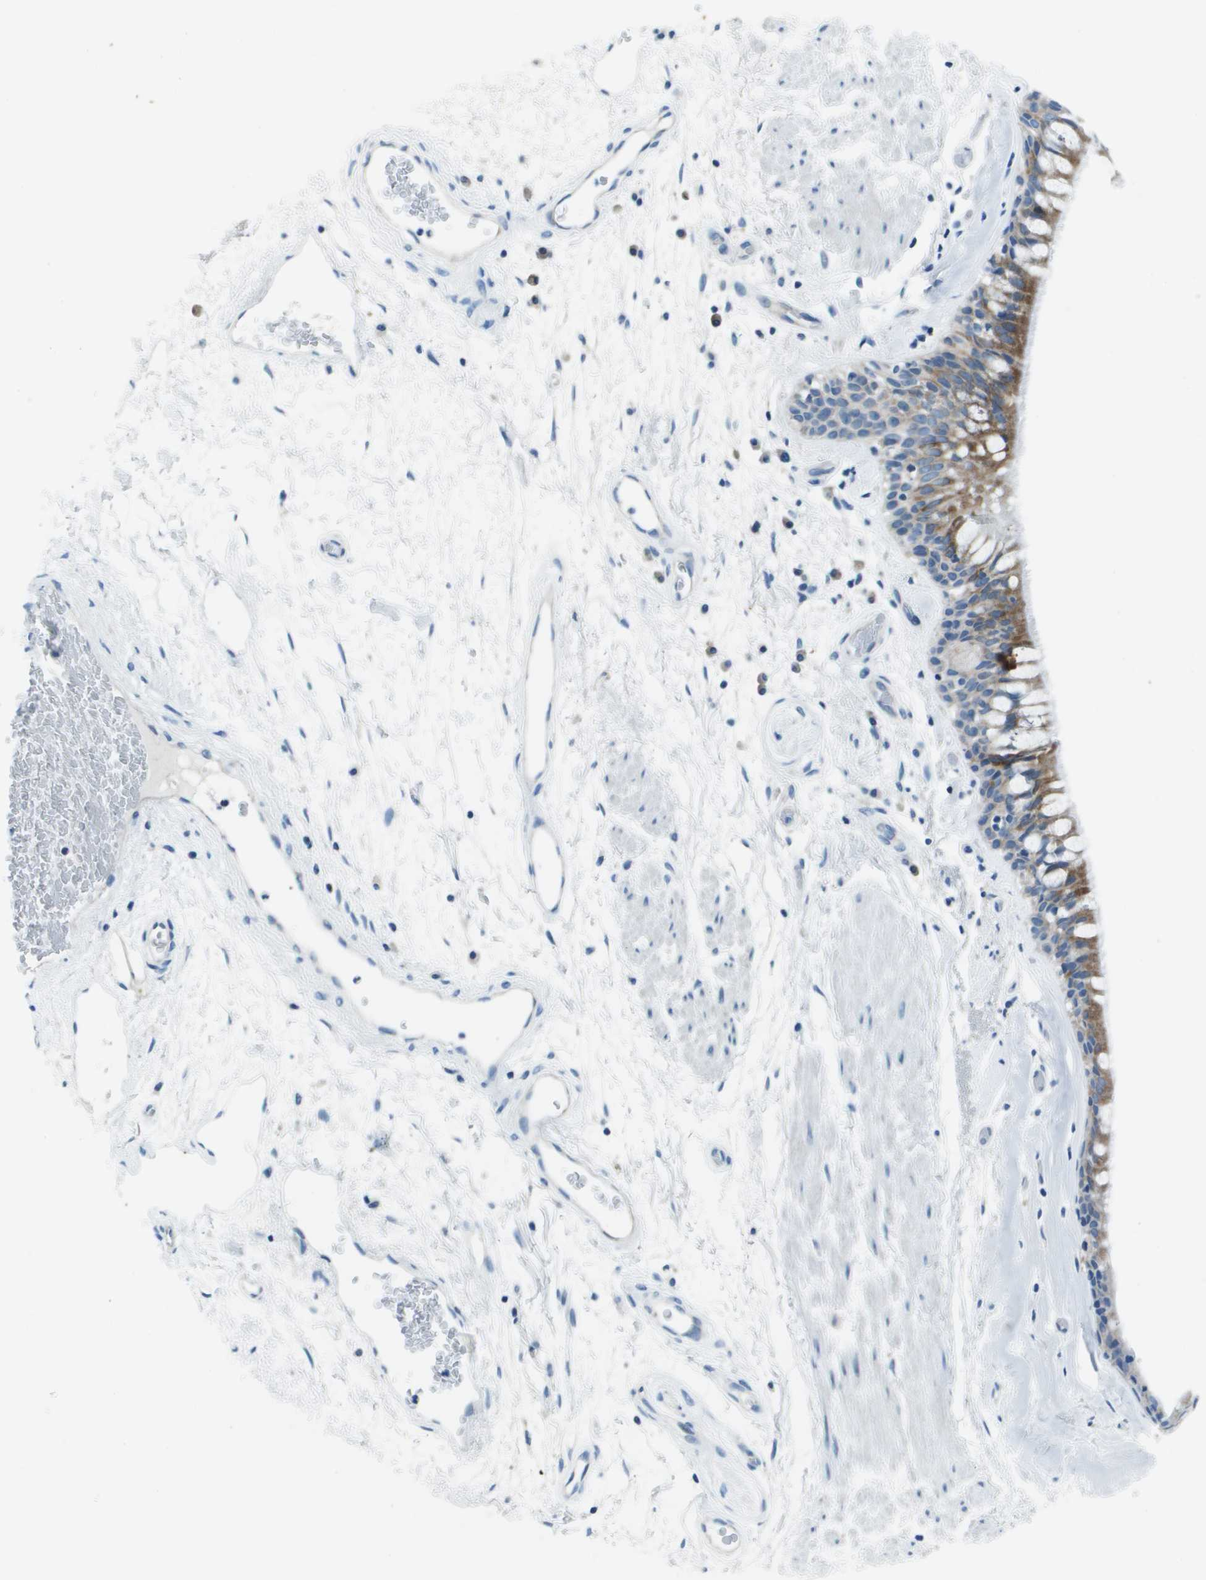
{"staining": {"intensity": "moderate", "quantity": ">75%", "location": "cytoplasmic/membranous"}, "tissue": "bronchus", "cell_type": "Respiratory epithelial cells", "image_type": "normal", "snomed": [{"axis": "morphology", "description": "Normal tissue, NOS"}, {"axis": "morphology", "description": "Adenocarcinoma, NOS"}, {"axis": "topography", "description": "Bronchus"}, {"axis": "topography", "description": "Lung"}], "caption": "DAB immunohistochemical staining of unremarkable bronchus exhibits moderate cytoplasmic/membranous protein staining in about >75% of respiratory epithelial cells. (DAB (3,3'-diaminobenzidine) IHC with brightfield microscopy, high magnification).", "gene": "STIP1", "patient": {"sex": "female", "age": 54}}